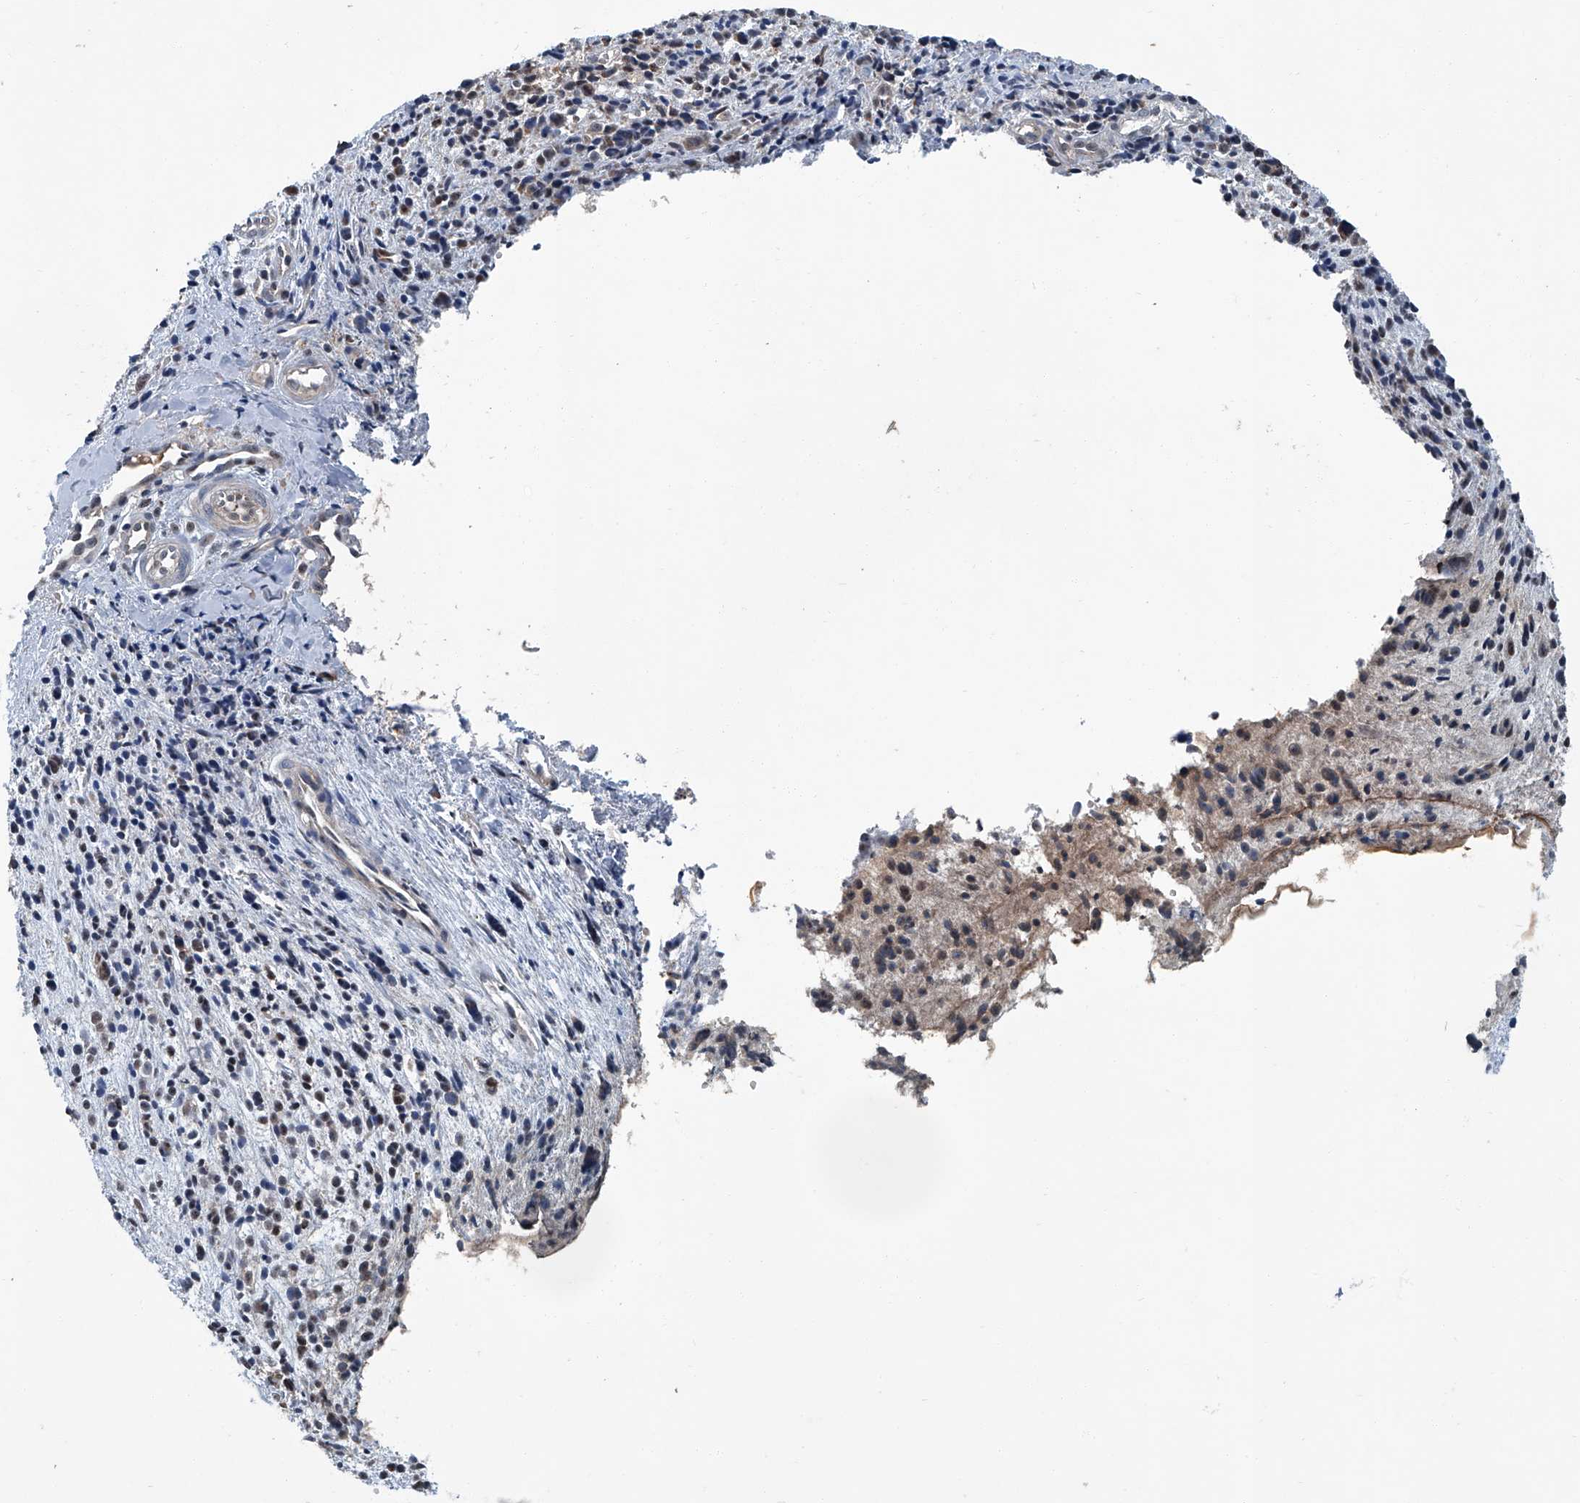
{"staining": {"intensity": "negative", "quantity": "none", "location": "none"}, "tissue": "melanoma", "cell_type": "Tumor cells", "image_type": "cancer", "snomed": [{"axis": "morphology", "description": "Malignant melanoma, NOS"}, {"axis": "topography", "description": "Skin"}], "caption": "Immunohistochemical staining of human malignant melanoma shows no significant positivity in tumor cells. (Stains: DAB immunohistochemistry (IHC) with hematoxylin counter stain, Microscopy: brightfield microscopy at high magnification).", "gene": "CLK1", "patient": {"sex": "female", "age": 55}}